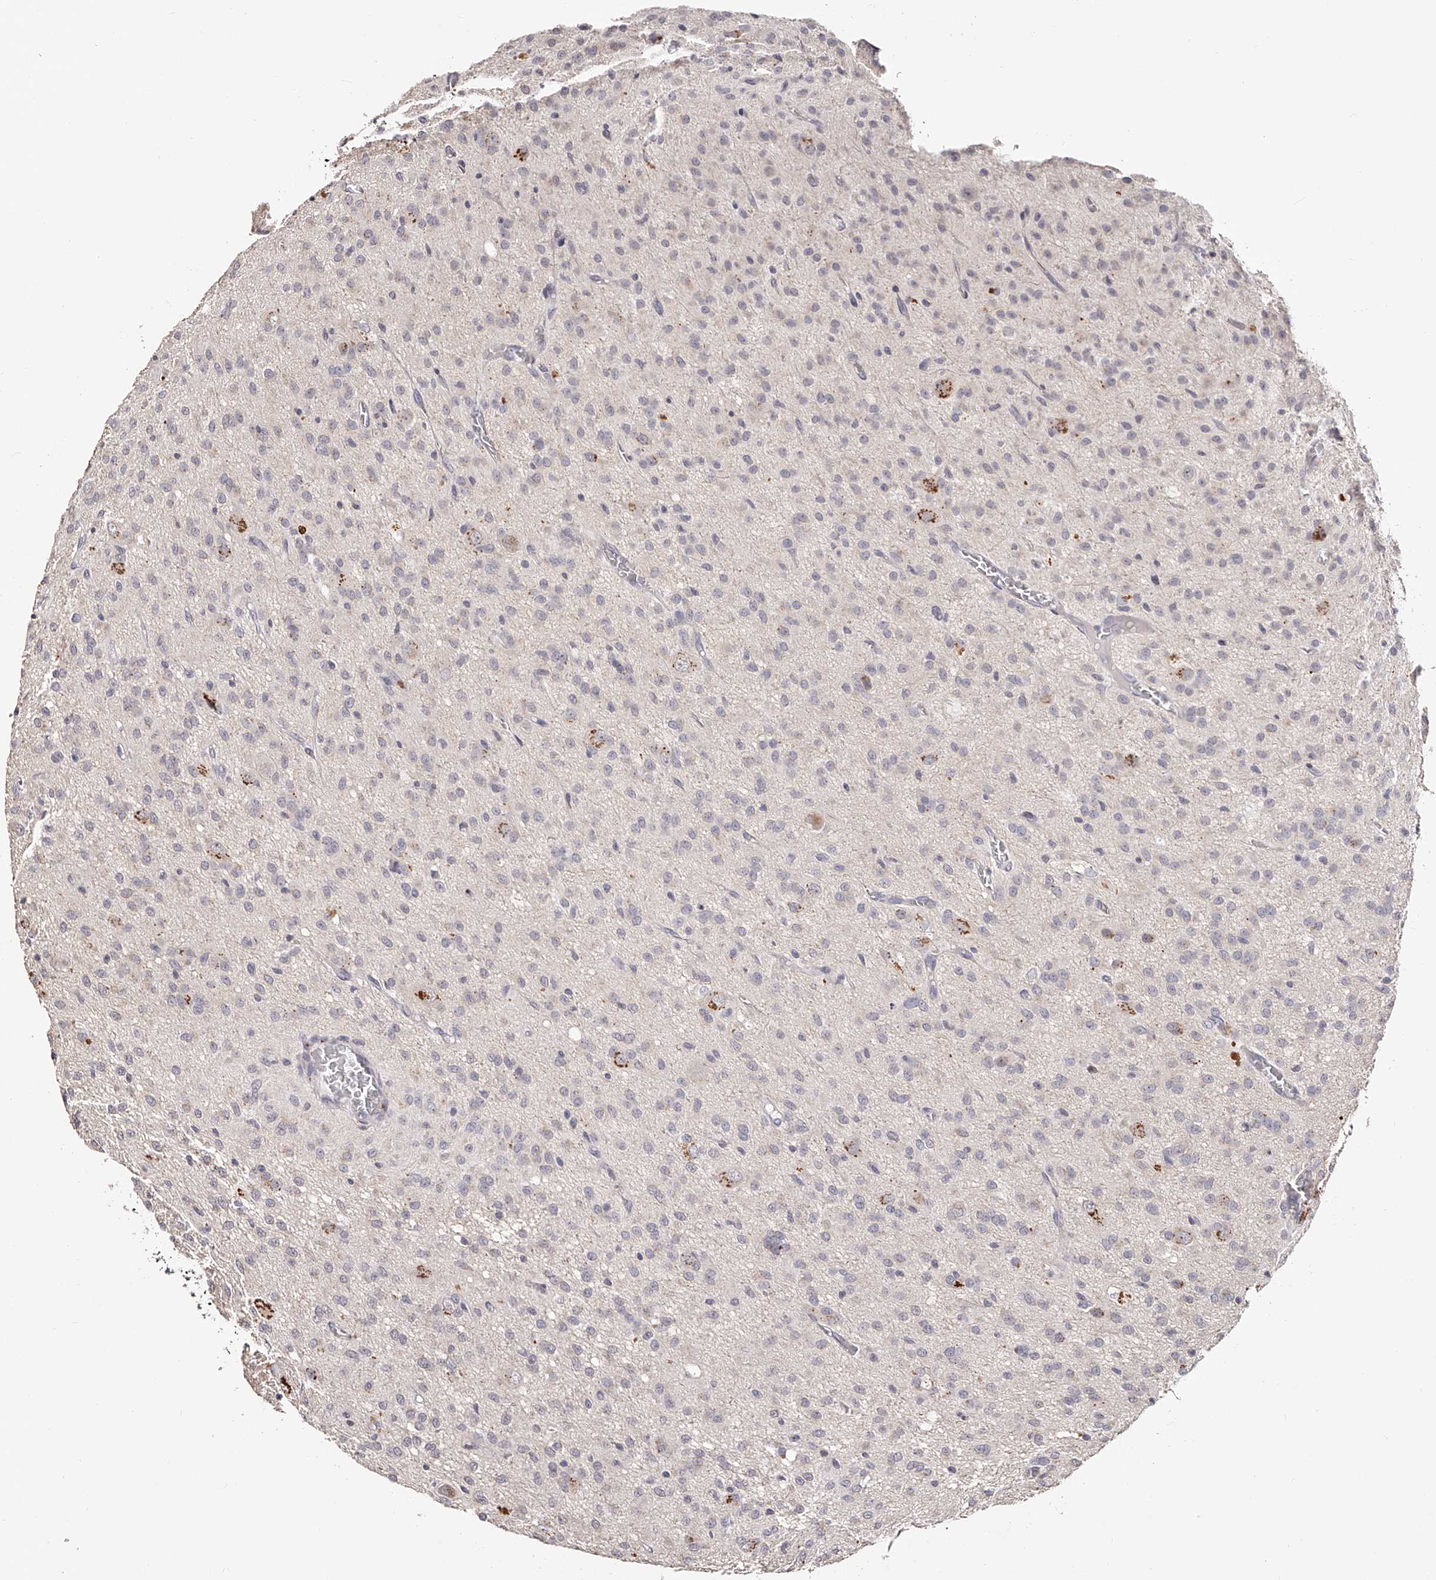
{"staining": {"intensity": "negative", "quantity": "none", "location": "none"}, "tissue": "glioma", "cell_type": "Tumor cells", "image_type": "cancer", "snomed": [{"axis": "morphology", "description": "Glioma, malignant, High grade"}, {"axis": "topography", "description": "Brain"}], "caption": "Photomicrograph shows no significant protein expression in tumor cells of high-grade glioma (malignant). Brightfield microscopy of immunohistochemistry (IHC) stained with DAB (3,3'-diaminobenzidine) (brown) and hematoxylin (blue), captured at high magnification.", "gene": "SLC35D3", "patient": {"sex": "female", "age": 59}}